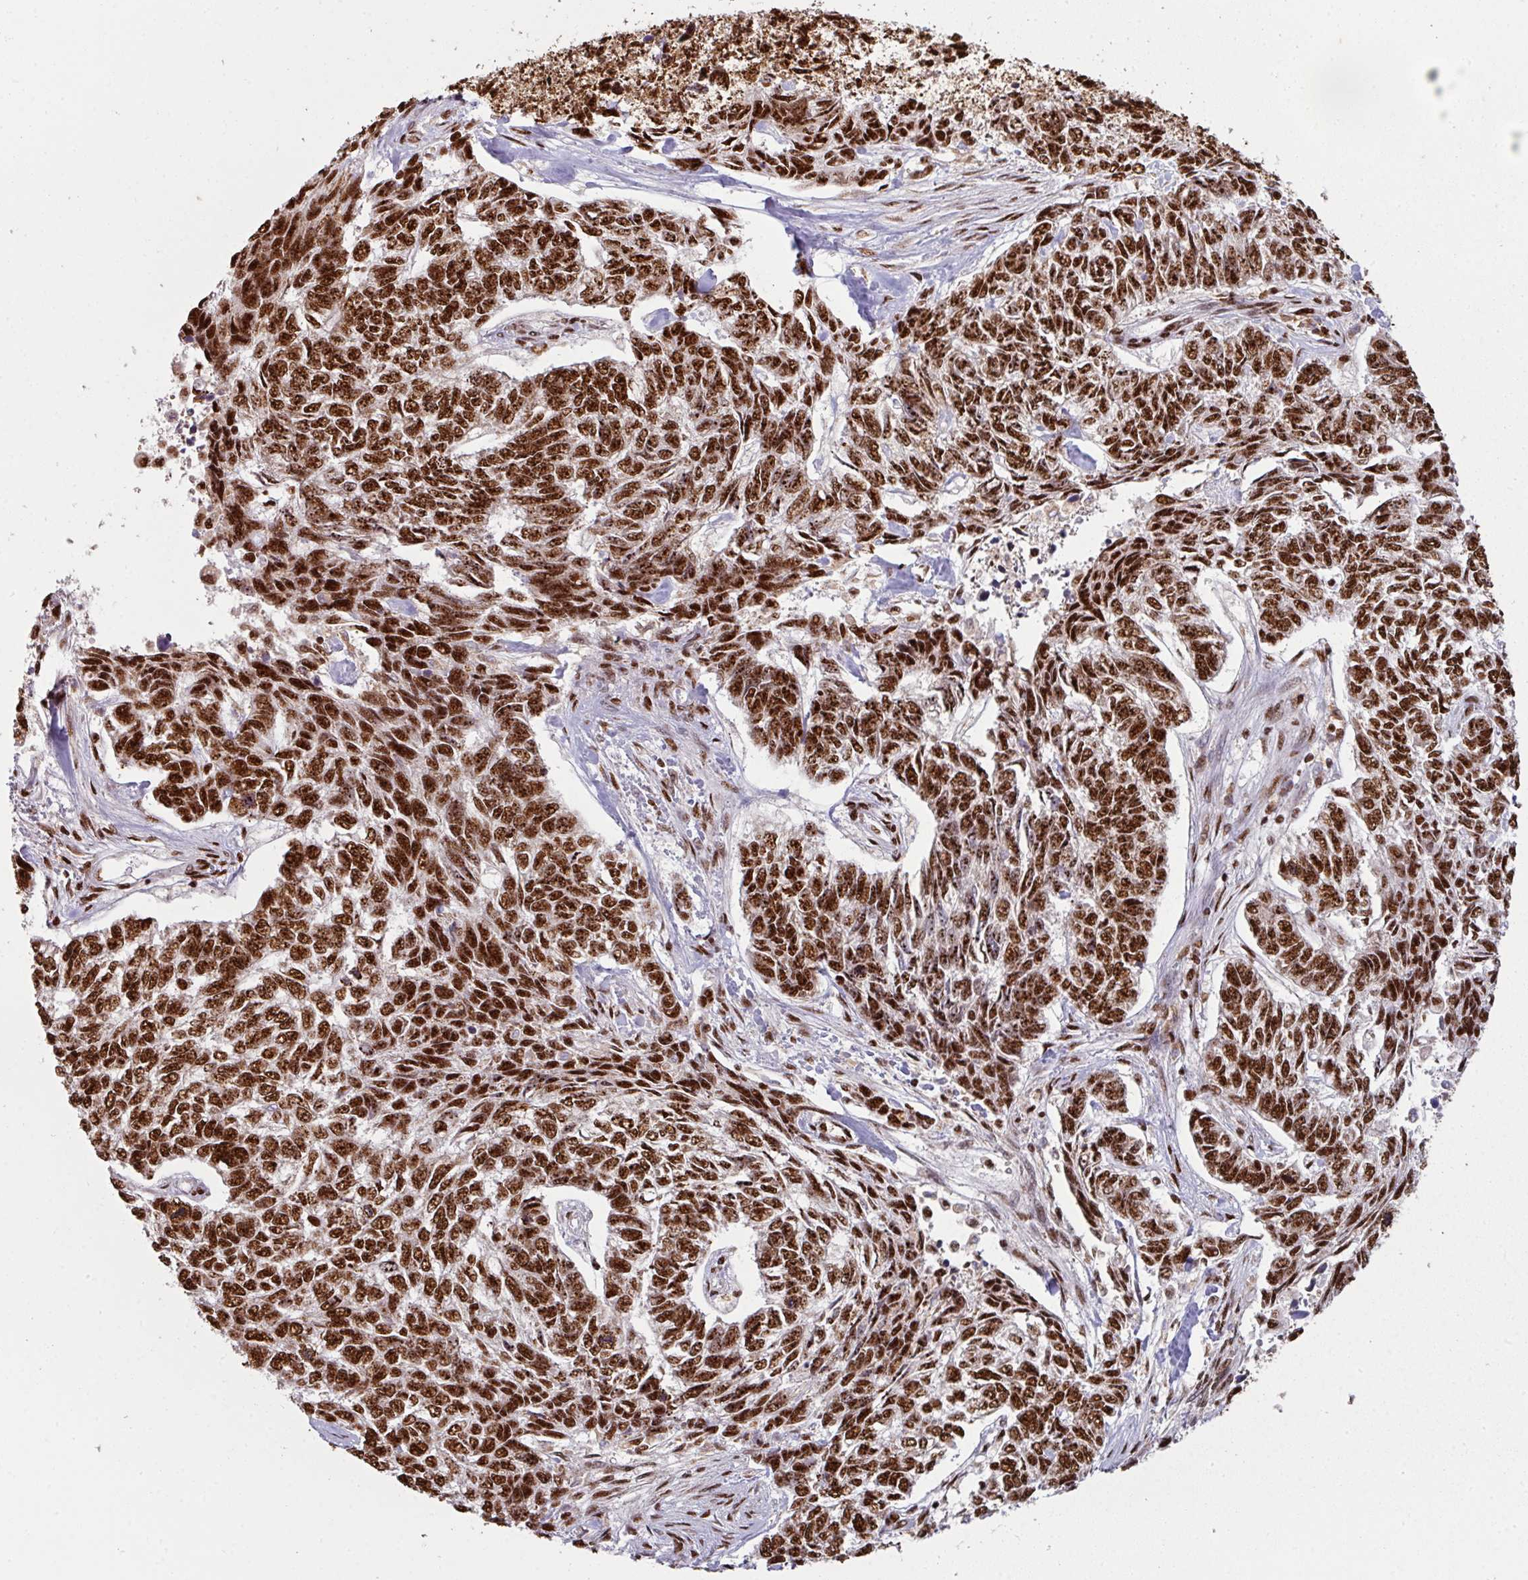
{"staining": {"intensity": "strong", "quantity": ">75%", "location": "nuclear"}, "tissue": "skin cancer", "cell_type": "Tumor cells", "image_type": "cancer", "snomed": [{"axis": "morphology", "description": "Basal cell carcinoma"}, {"axis": "topography", "description": "Skin"}], "caption": "The histopathology image displays a brown stain indicating the presence of a protein in the nuclear of tumor cells in skin cancer.", "gene": "SIK3", "patient": {"sex": "female", "age": 65}}